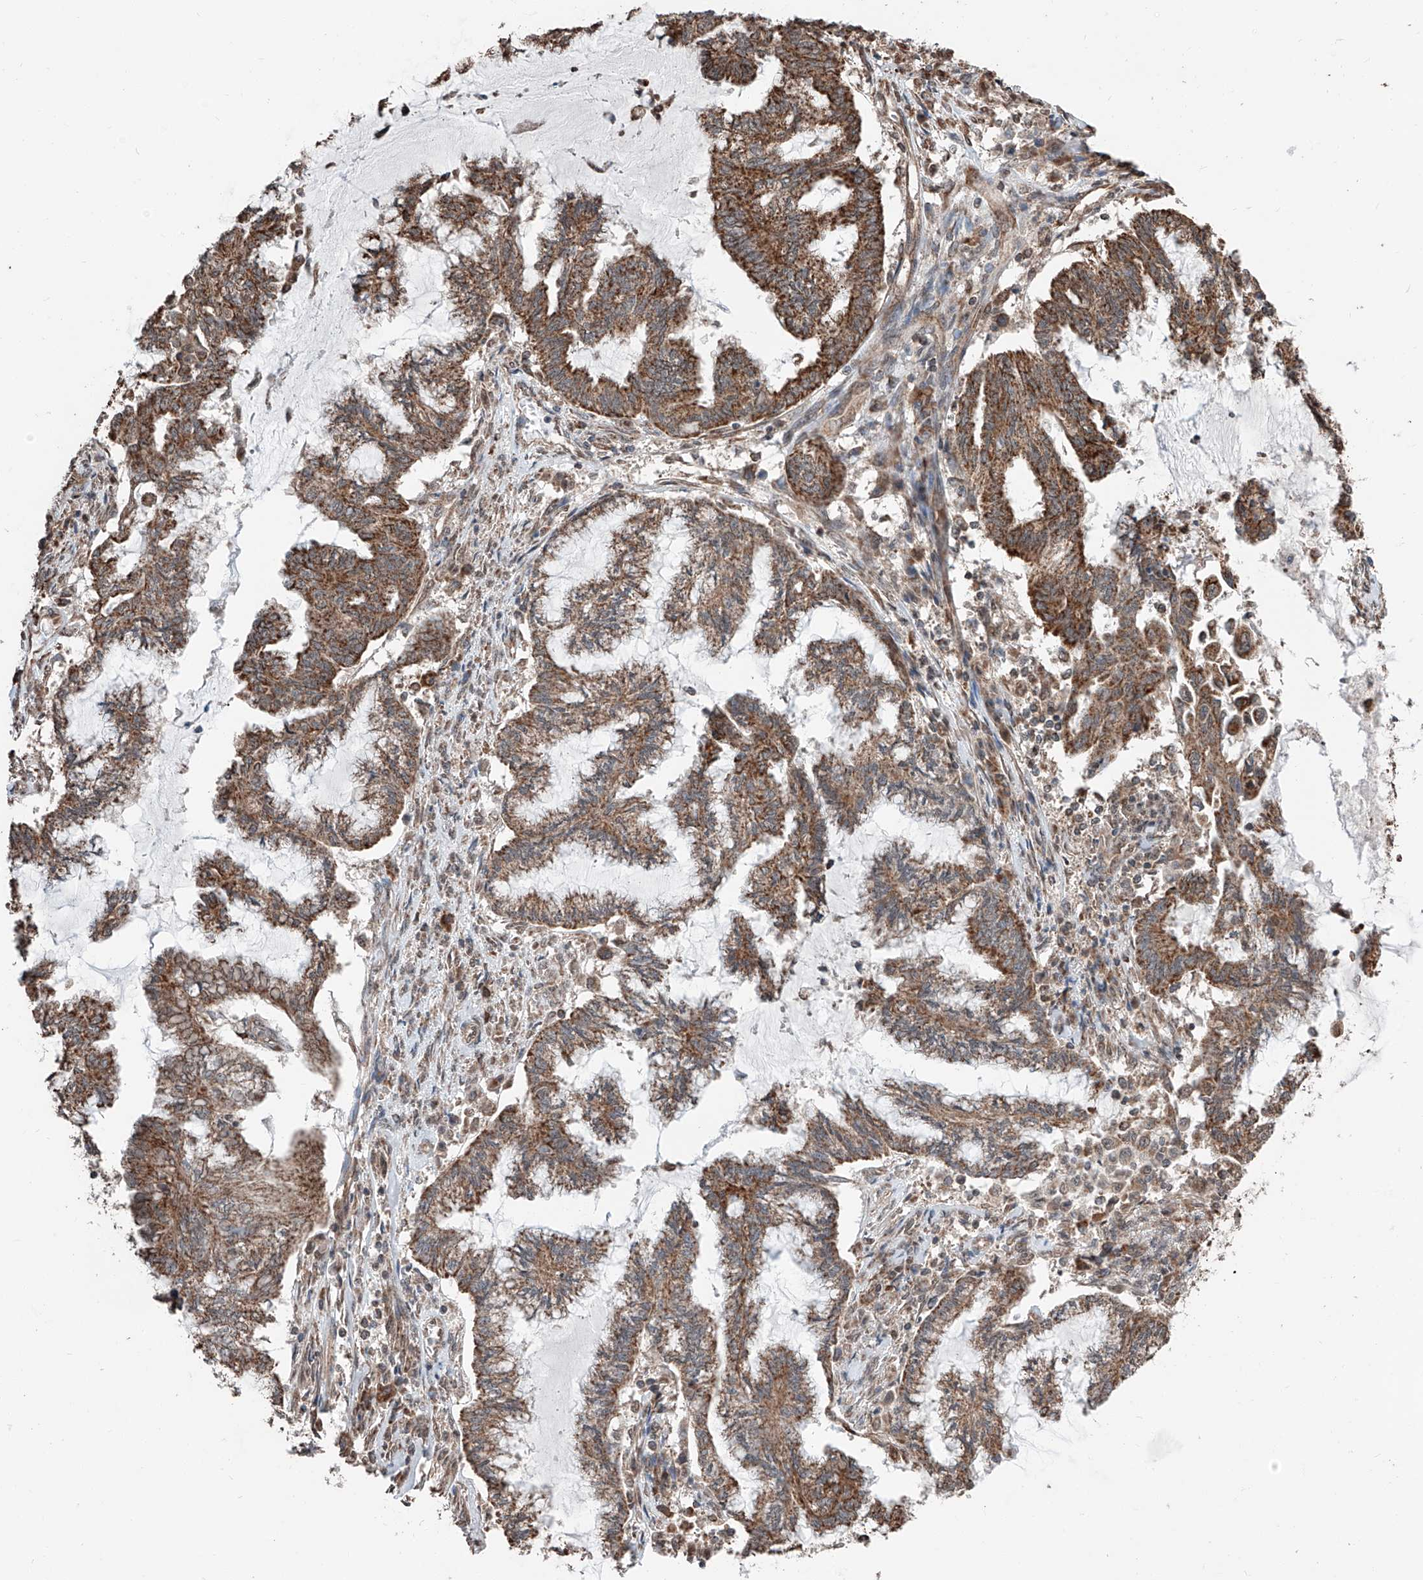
{"staining": {"intensity": "moderate", "quantity": ">75%", "location": "cytoplasmic/membranous"}, "tissue": "endometrial cancer", "cell_type": "Tumor cells", "image_type": "cancer", "snomed": [{"axis": "morphology", "description": "Adenocarcinoma, NOS"}, {"axis": "topography", "description": "Endometrium"}], "caption": "A brown stain highlights moderate cytoplasmic/membranous expression of a protein in endometrial adenocarcinoma tumor cells.", "gene": "ZNF445", "patient": {"sex": "female", "age": 86}}